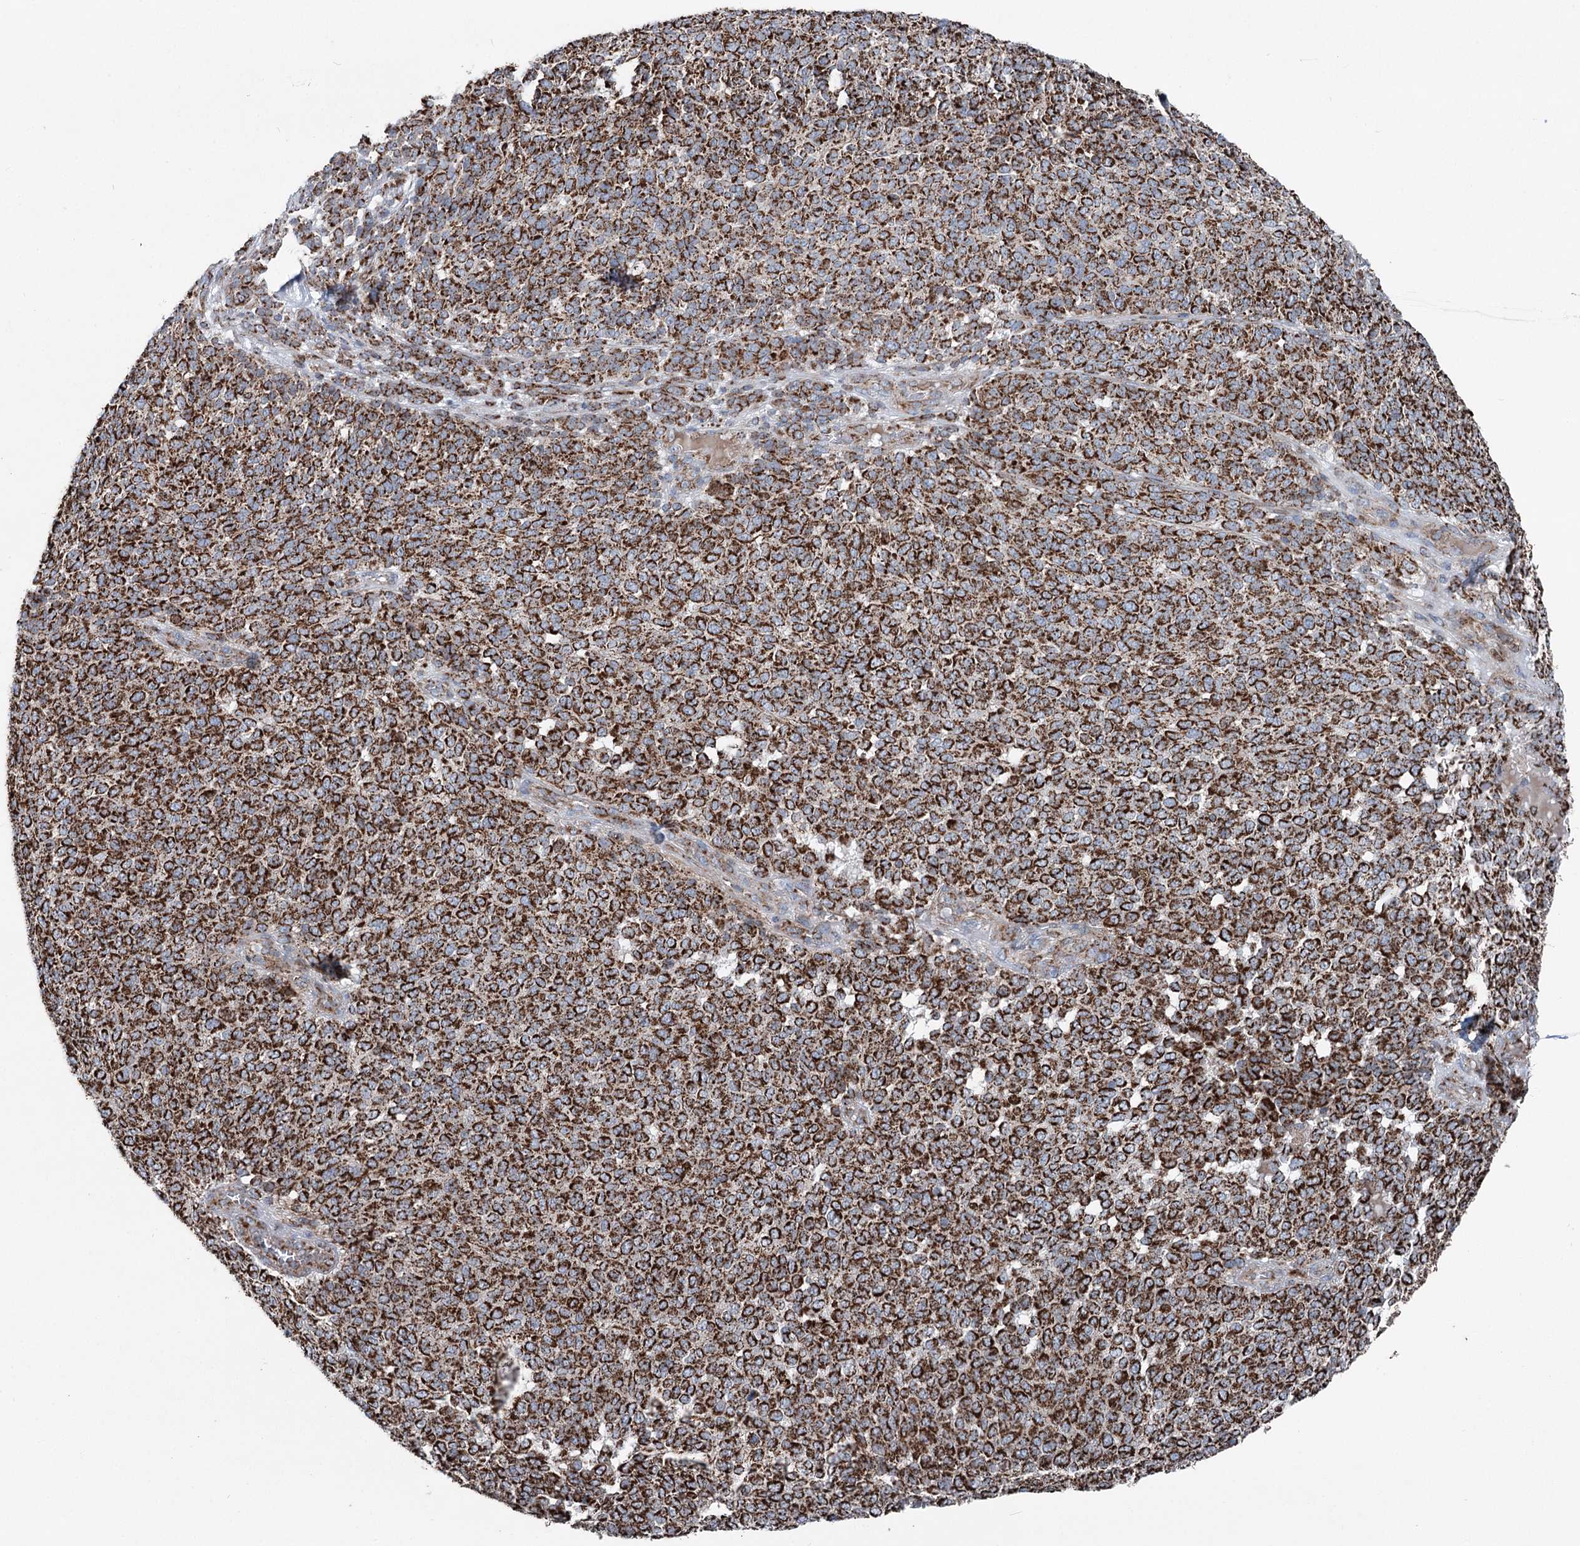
{"staining": {"intensity": "strong", "quantity": ">75%", "location": "cytoplasmic/membranous"}, "tissue": "melanoma", "cell_type": "Tumor cells", "image_type": "cancer", "snomed": [{"axis": "morphology", "description": "Malignant melanoma, NOS"}, {"axis": "topography", "description": "Skin"}], "caption": "Protein staining demonstrates strong cytoplasmic/membranous expression in approximately >75% of tumor cells in melanoma.", "gene": "UCN3", "patient": {"sex": "male", "age": 49}}